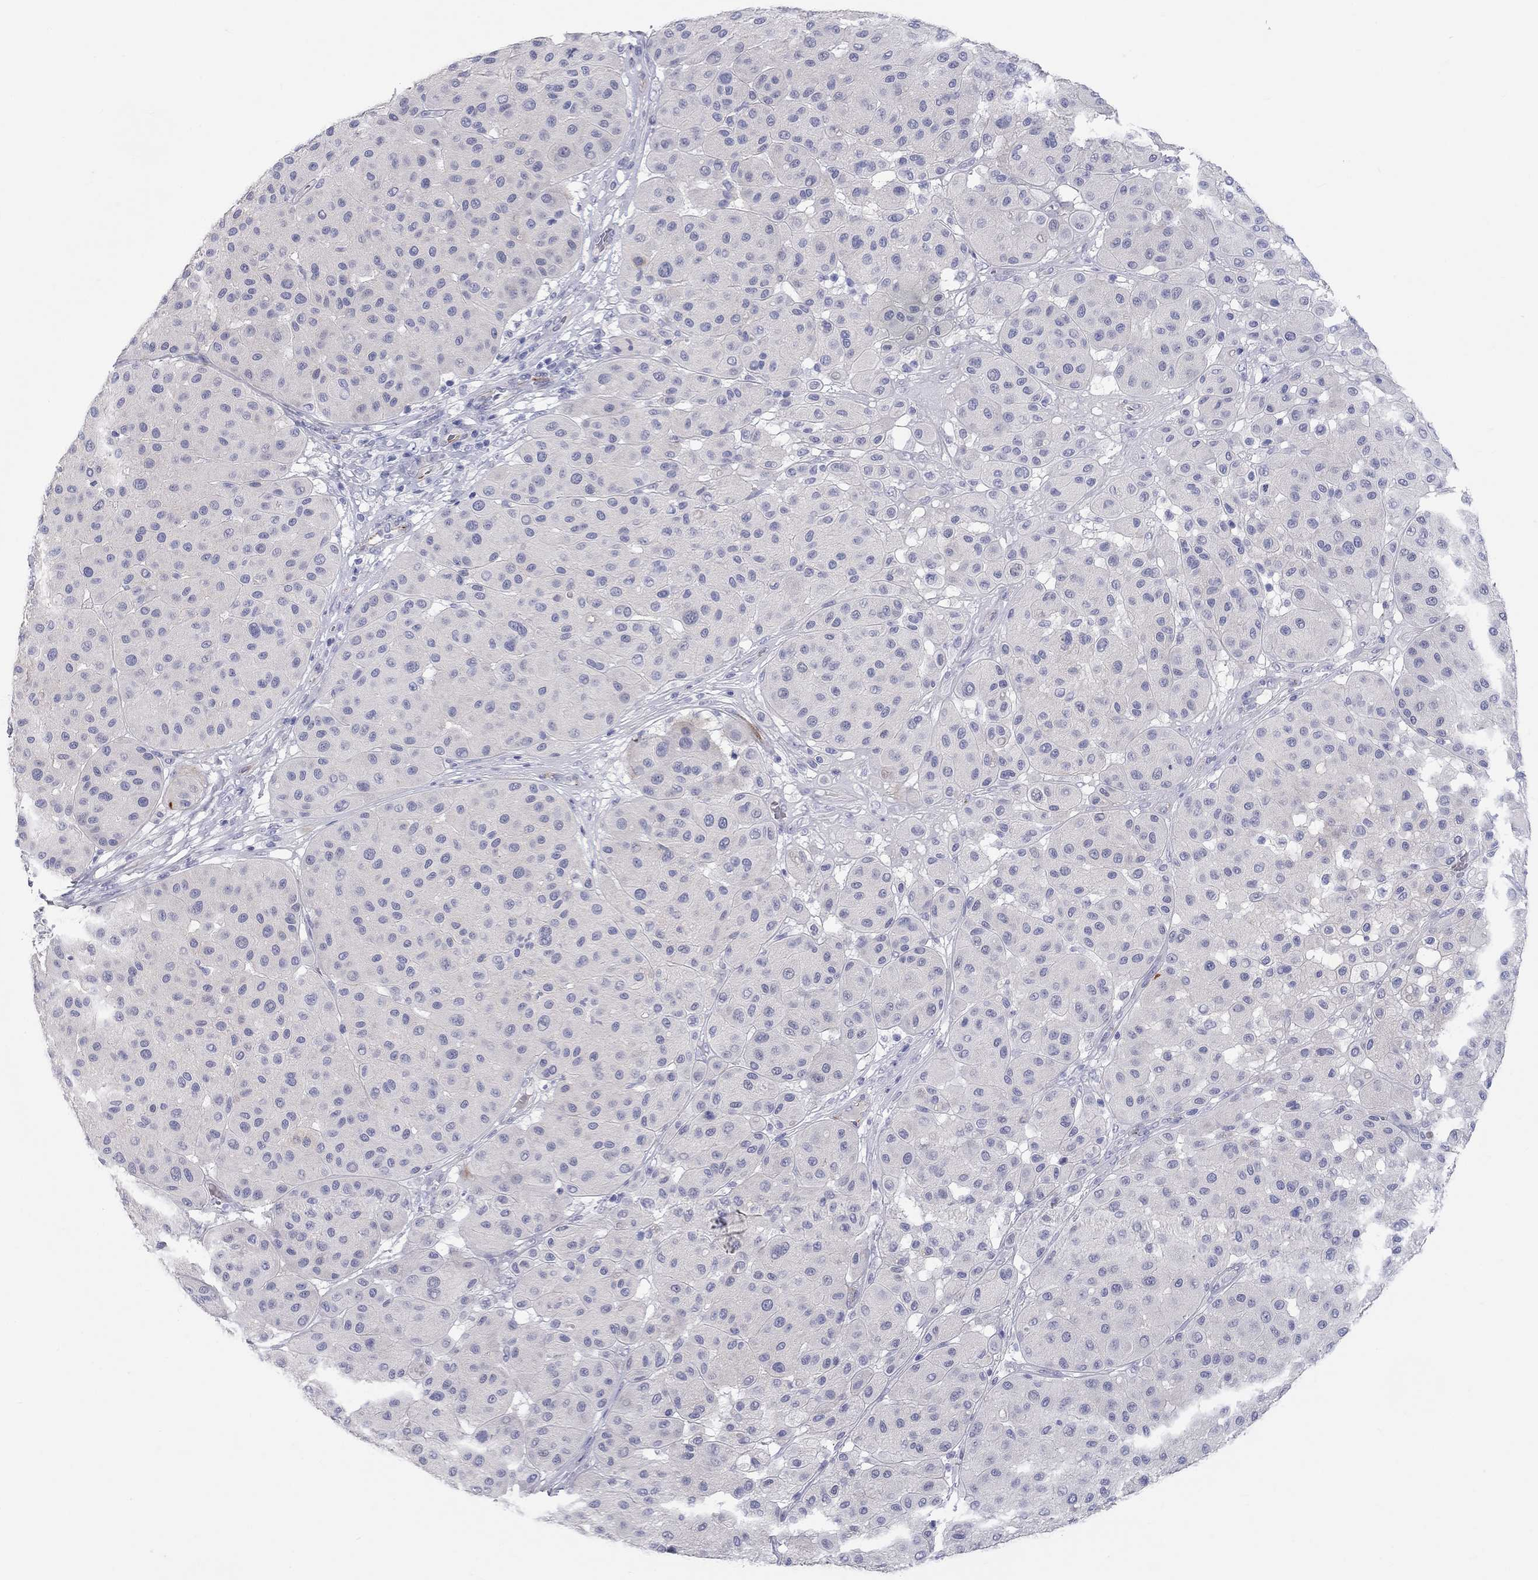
{"staining": {"intensity": "negative", "quantity": "none", "location": "none"}, "tissue": "melanoma", "cell_type": "Tumor cells", "image_type": "cancer", "snomed": [{"axis": "morphology", "description": "Malignant melanoma, Metastatic site"}, {"axis": "topography", "description": "Smooth muscle"}], "caption": "Tumor cells are negative for protein expression in human melanoma. Brightfield microscopy of immunohistochemistry (IHC) stained with DAB (3,3'-diaminobenzidine) (brown) and hematoxylin (blue), captured at high magnification.", "gene": "PCDHGC5", "patient": {"sex": "male", "age": 41}}